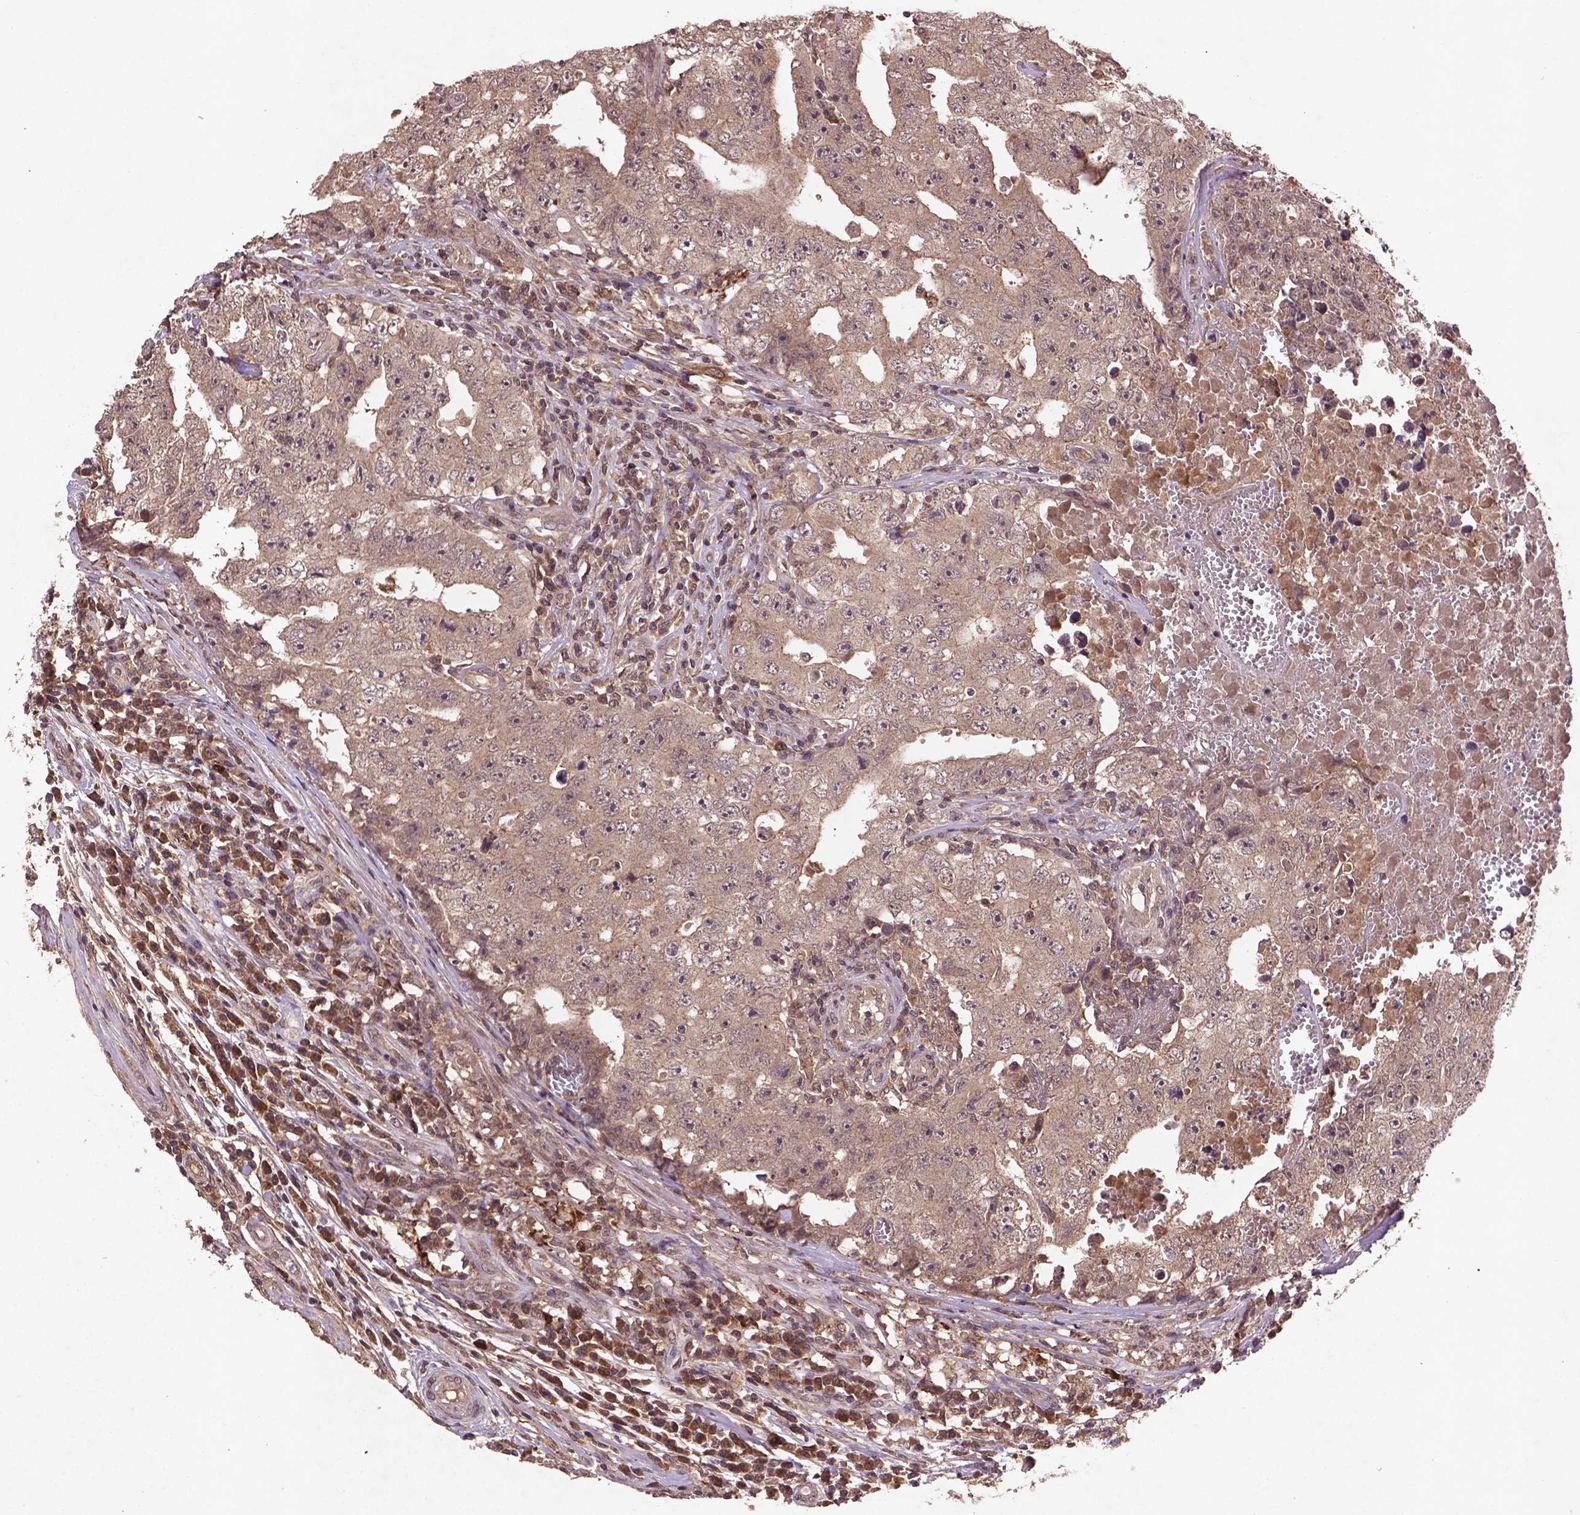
{"staining": {"intensity": "weak", "quantity": ">75%", "location": "cytoplasmic/membranous"}, "tissue": "testis cancer", "cell_type": "Tumor cells", "image_type": "cancer", "snomed": [{"axis": "morphology", "description": "Carcinoma, Embryonal, NOS"}, {"axis": "topography", "description": "Testis"}], "caption": "Protein analysis of testis embryonal carcinoma tissue displays weak cytoplasmic/membranous staining in about >75% of tumor cells. Ihc stains the protein in brown and the nuclei are stained blue.", "gene": "NIPAL2", "patient": {"sex": "male", "age": 36}}